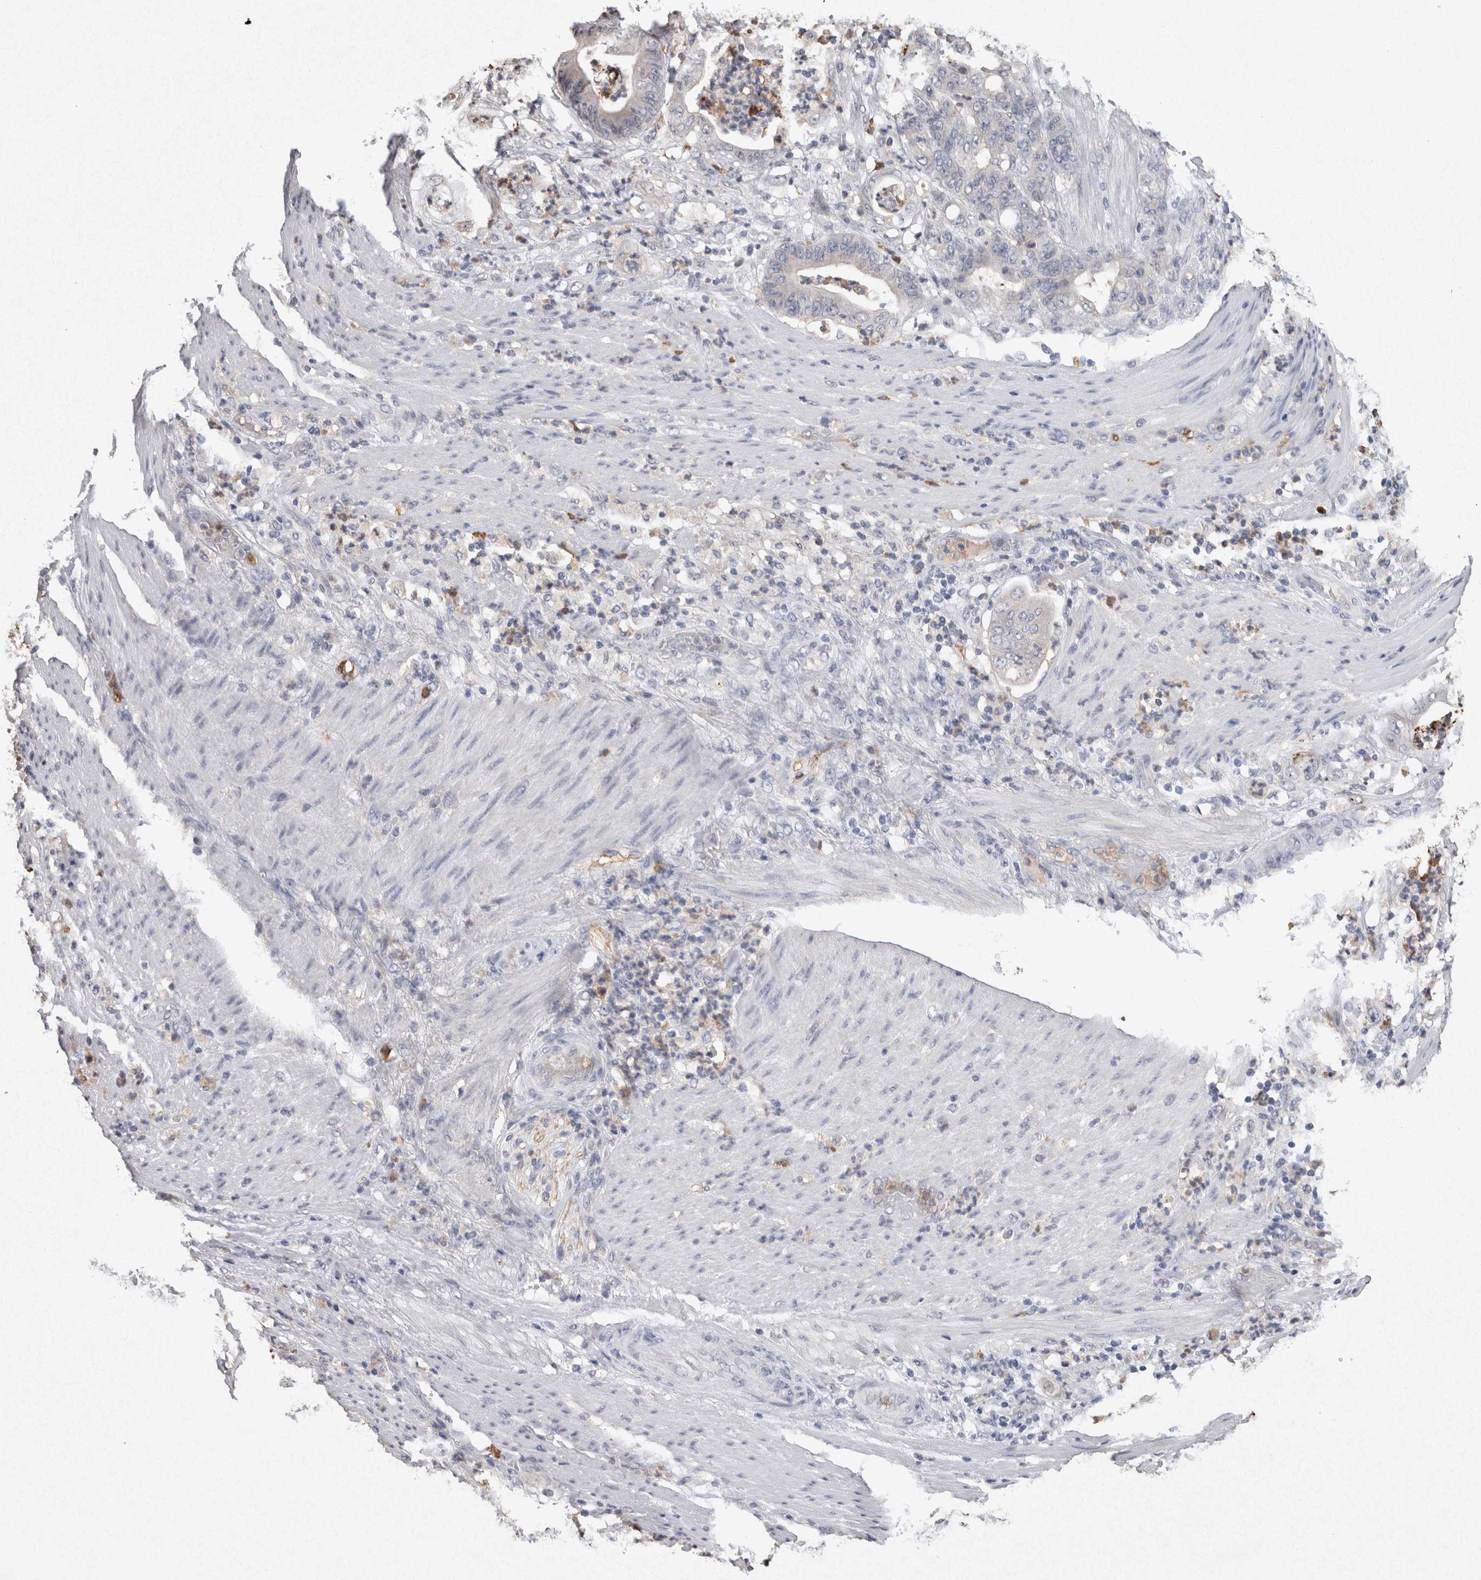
{"staining": {"intensity": "negative", "quantity": "none", "location": "none"}, "tissue": "stomach cancer", "cell_type": "Tumor cells", "image_type": "cancer", "snomed": [{"axis": "morphology", "description": "Adenocarcinoma, NOS"}, {"axis": "topography", "description": "Stomach"}], "caption": "Tumor cells show no significant protein positivity in stomach cancer.", "gene": "FABP7", "patient": {"sex": "female", "age": 73}}